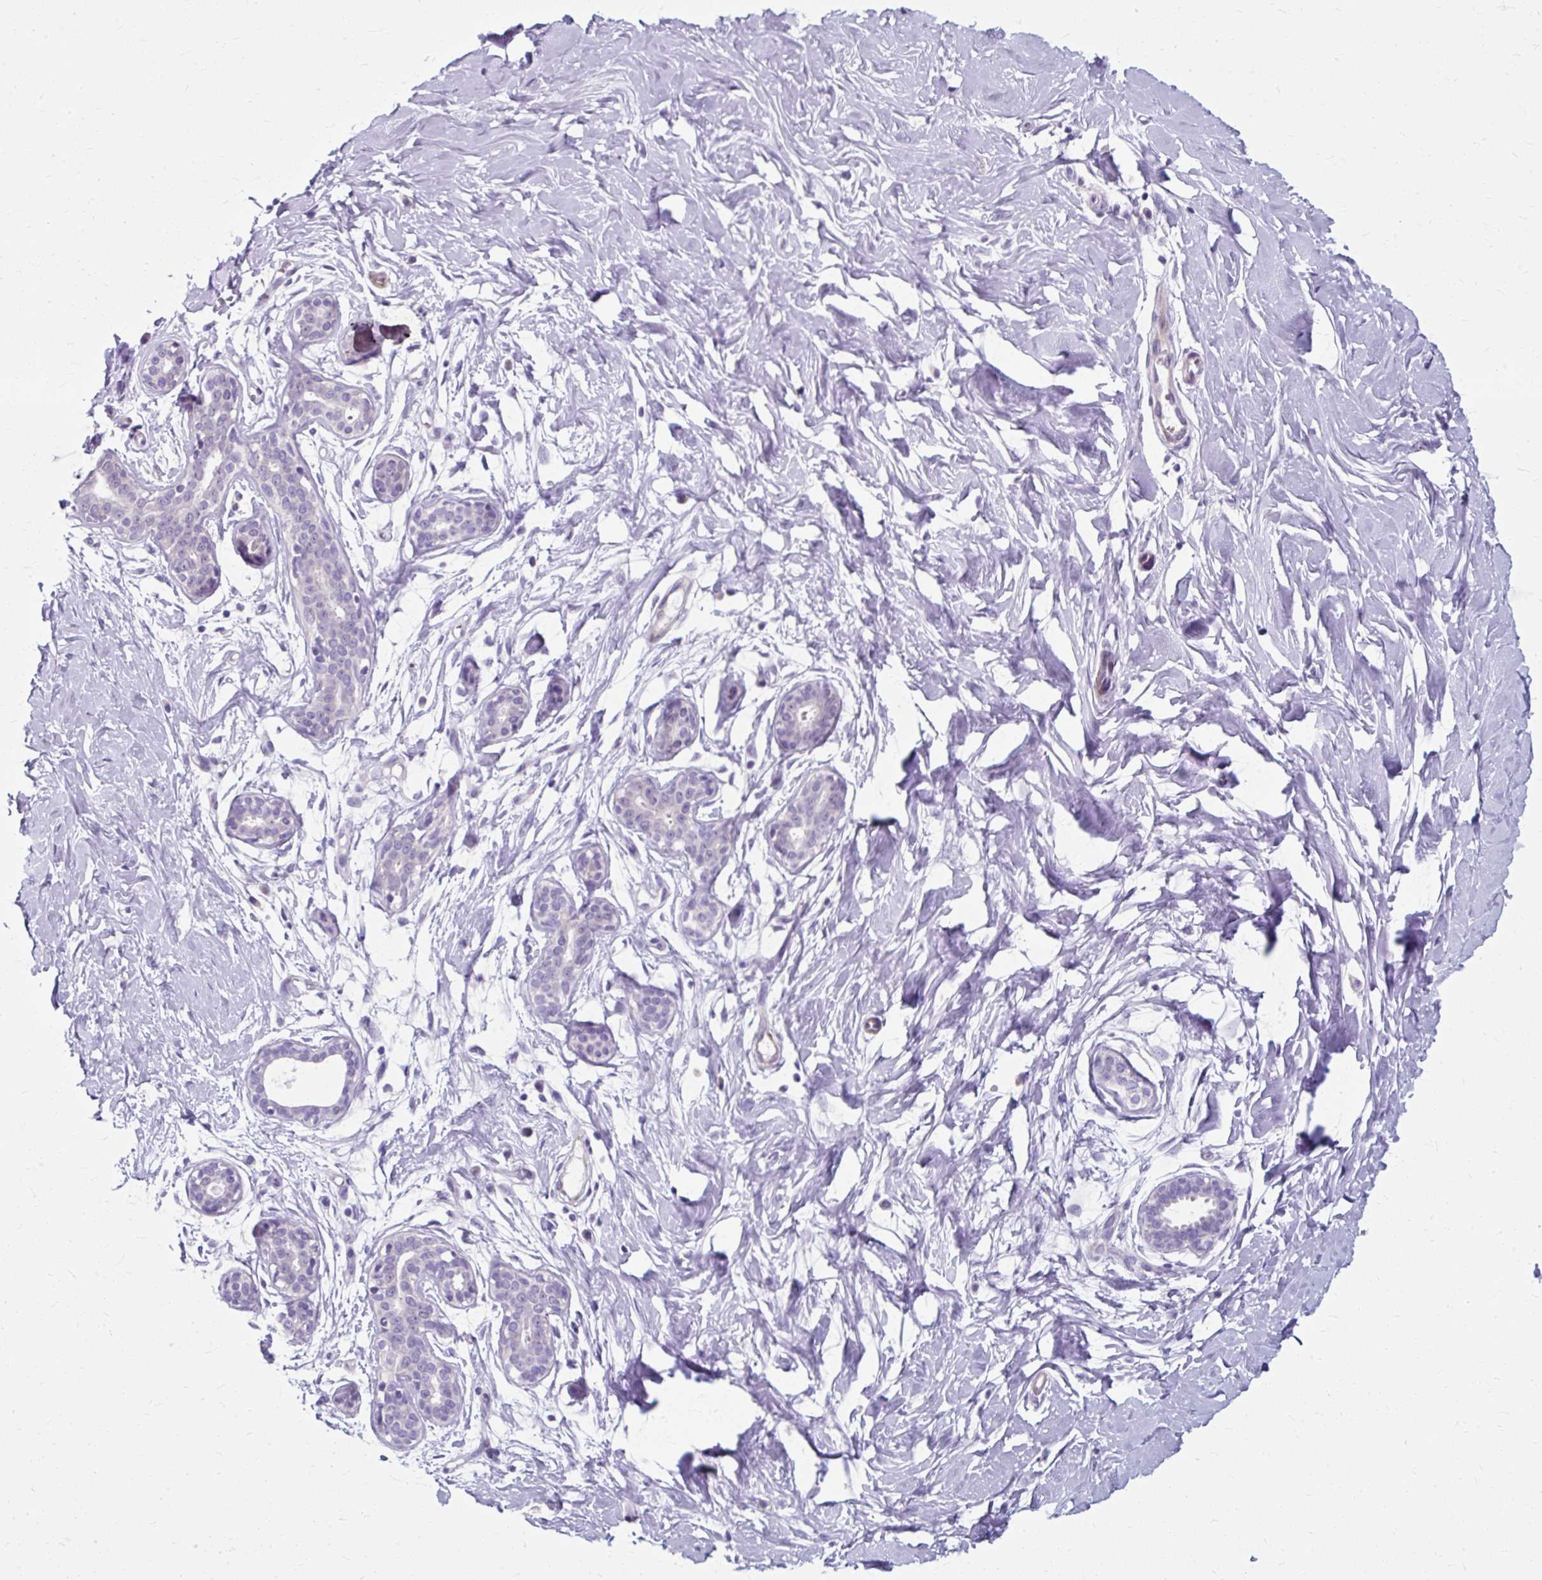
{"staining": {"intensity": "negative", "quantity": "none", "location": "none"}, "tissue": "breast", "cell_type": "Adipocytes", "image_type": "normal", "snomed": [{"axis": "morphology", "description": "Normal tissue, NOS"}, {"axis": "topography", "description": "Breast"}], "caption": "Immunohistochemistry of unremarkable human breast reveals no positivity in adipocytes. (IHC, brightfield microscopy, high magnification).", "gene": "ZNF555", "patient": {"sex": "female", "age": 27}}